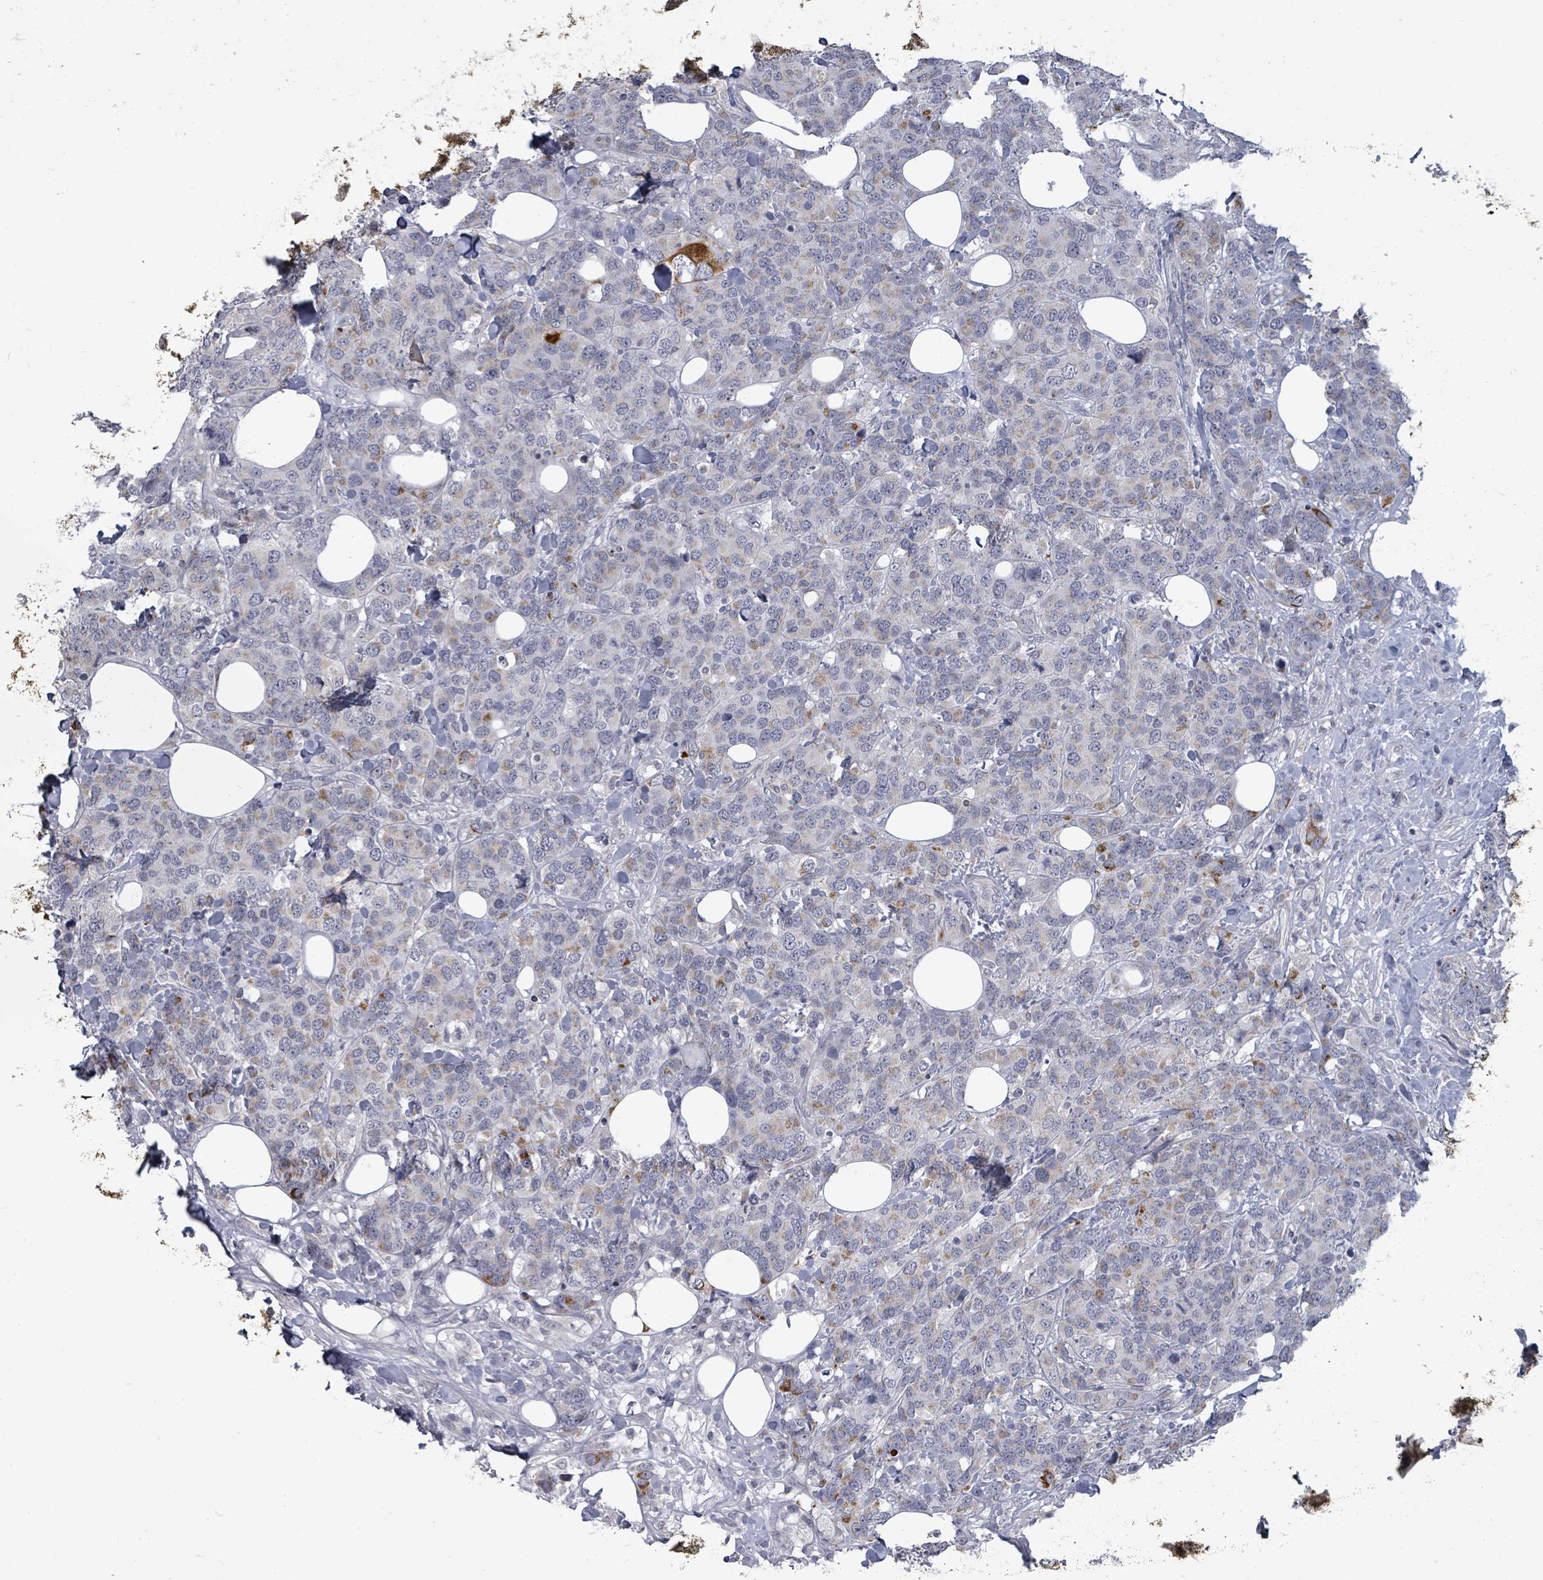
{"staining": {"intensity": "strong", "quantity": "<25%", "location": "cytoplasmic/membranous"}, "tissue": "breast cancer", "cell_type": "Tumor cells", "image_type": "cancer", "snomed": [{"axis": "morphology", "description": "Lobular carcinoma"}, {"axis": "topography", "description": "Breast"}], "caption": "Human breast cancer stained with a protein marker exhibits strong staining in tumor cells.", "gene": "PTPN20", "patient": {"sex": "female", "age": 59}}